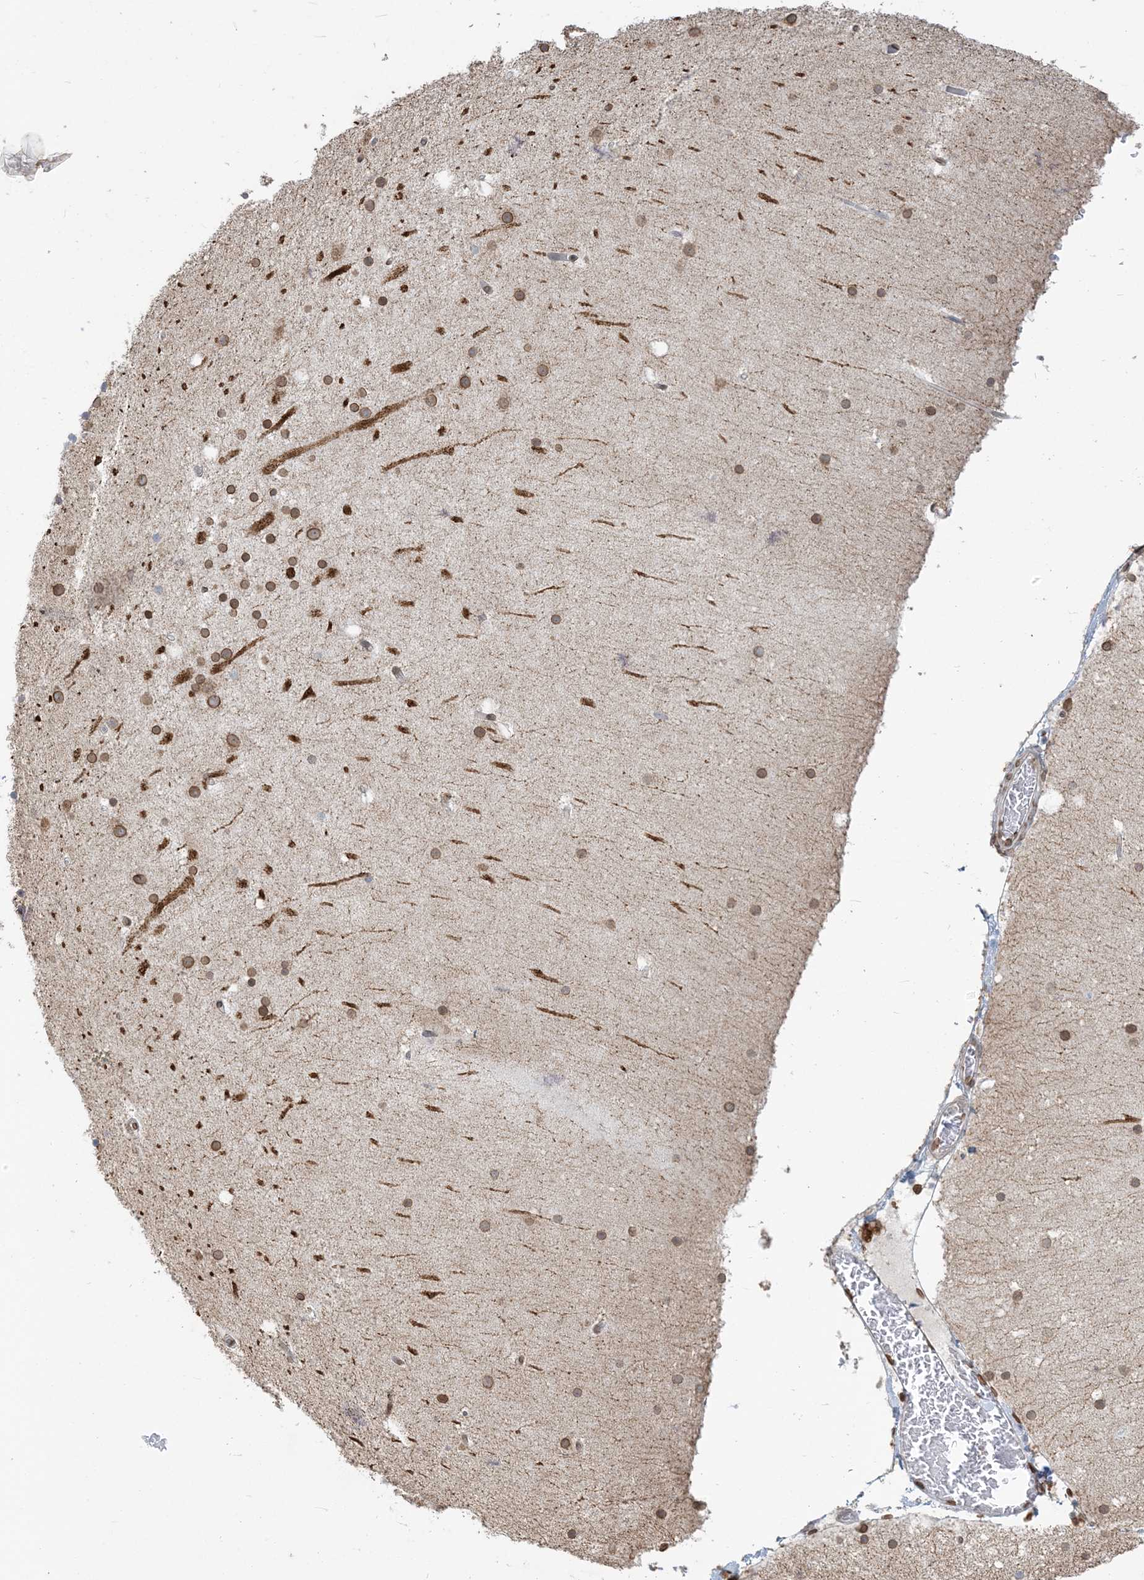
{"staining": {"intensity": "moderate", "quantity": "<25%", "location": "cytoplasmic/membranous"}, "tissue": "cerebellum", "cell_type": "Cells in granular layer", "image_type": "normal", "snomed": [{"axis": "morphology", "description": "Normal tissue, NOS"}, {"axis": "topography", "description": "Cerebellum"}], "caption": "Protein staining by IHC demonstrates moderate cytoplasmic/membranous positivity in approximately <25% of cells in granular layer in benign cerebellum.", "gene": "WWP1", "patient": {"sex": "male", "age": 57}}